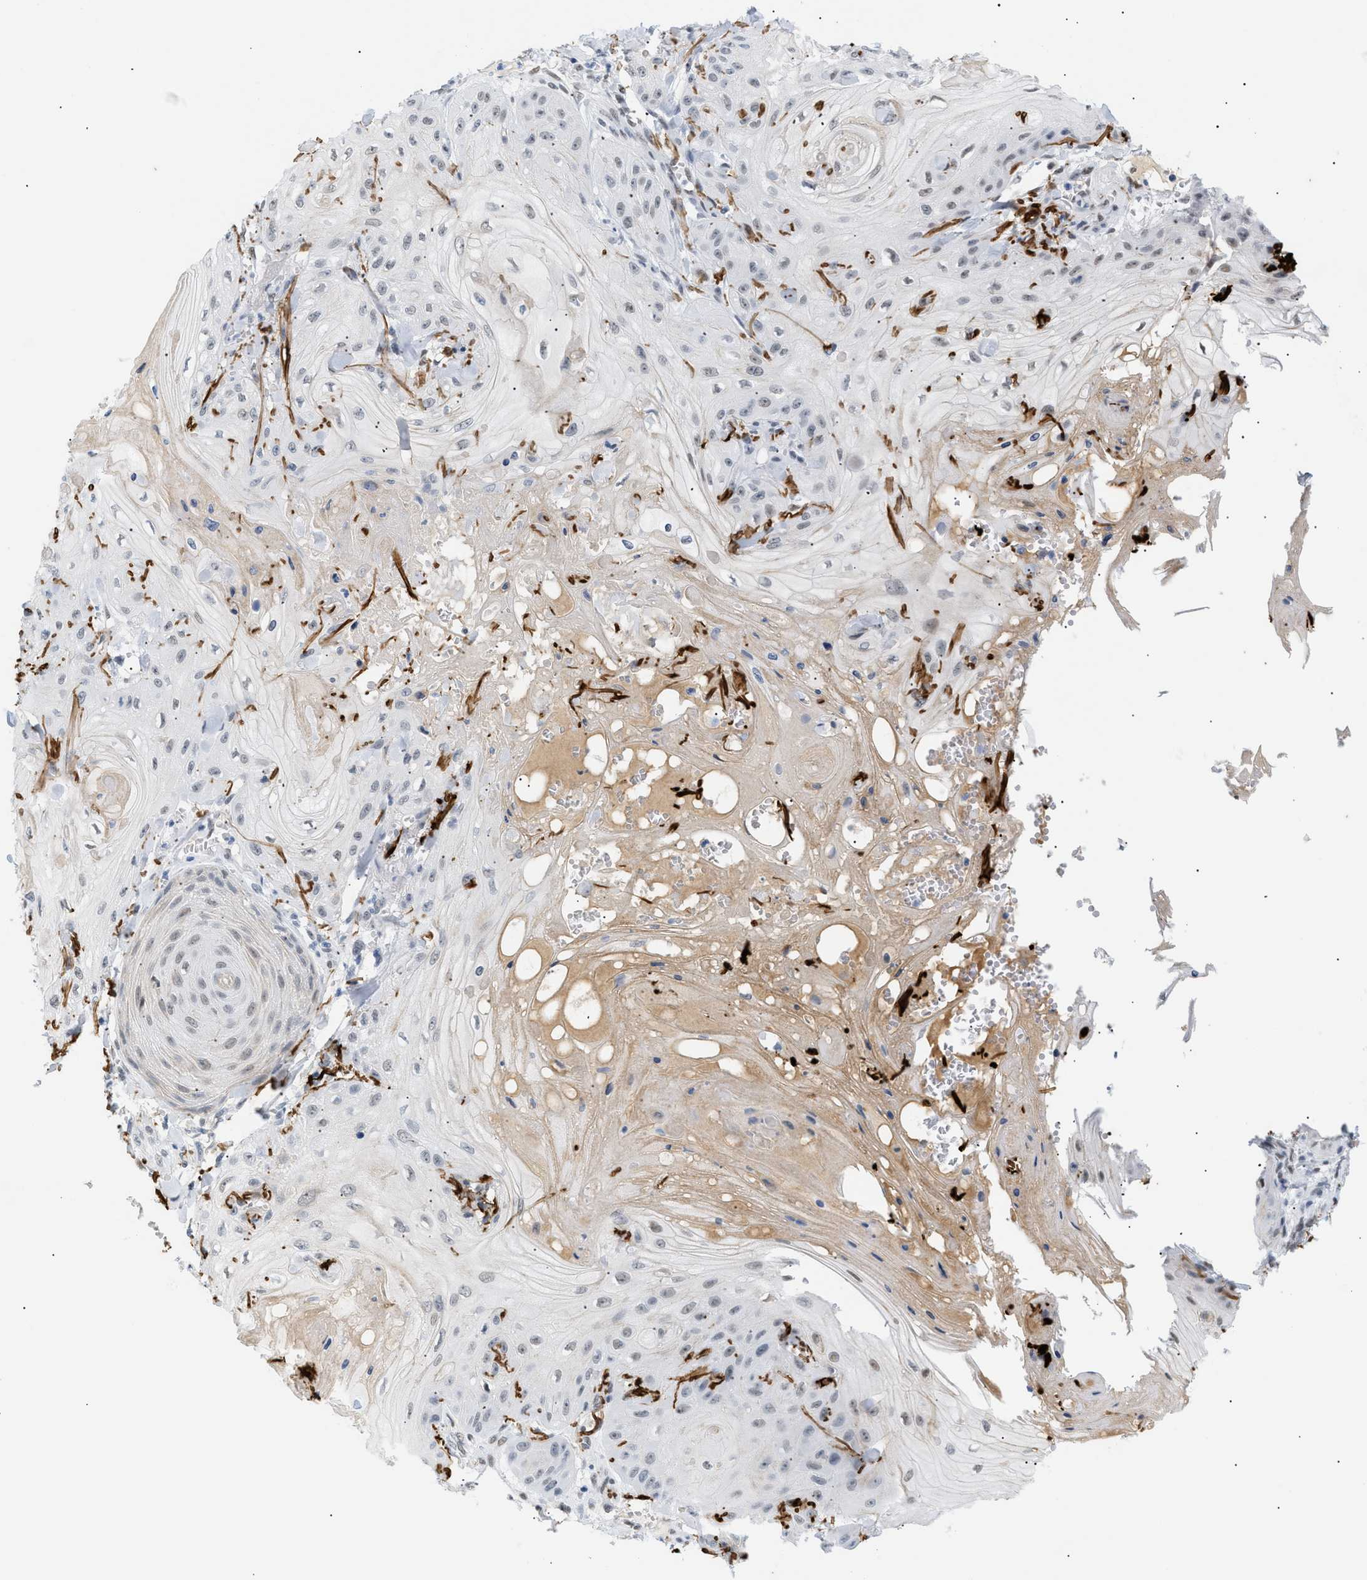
{"staining": {"intensity": "weak", "quantity": "<25%", "location": "nuclear"}, "tissue": "skin cancer", "cell_type": "Tumor cells", "image_type": "cancer", "snomed": [{"axis": "morphology", "description": "Squamous cell carcinoma, NOS"}, {"axis": "topography", "description": "Skin"}], "caption": "This image is of skin cancer (squamous cell carcinoma) stained with immunohistochemistry (IHC) to label a protein in brown with the nuclei are counter-stained blue. There is no expression in tumor cells.", "gene": "ELN", "patient": {"sex": "male", "age": 74}}